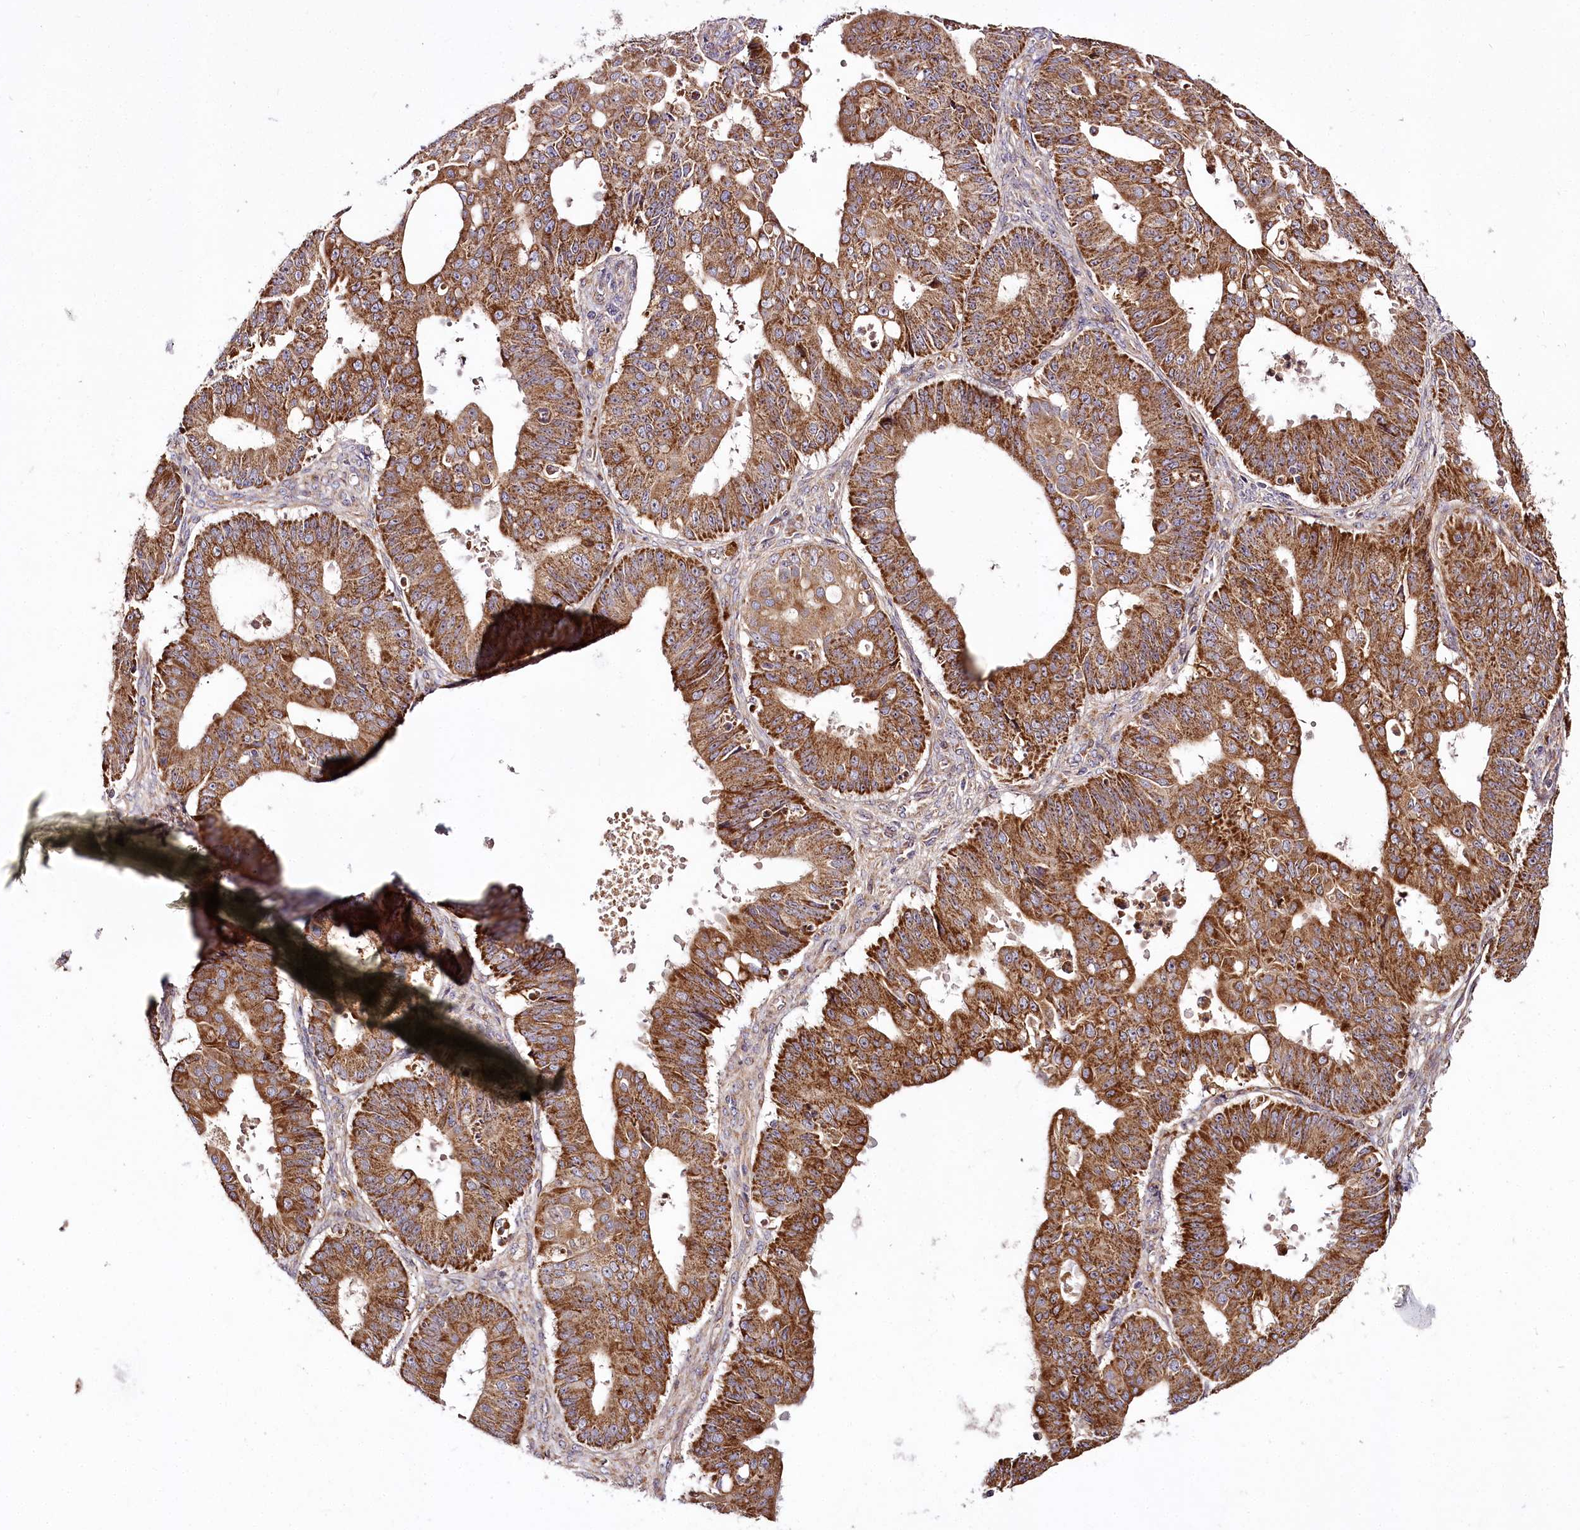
{"staining": {"intensity": "strong", "quantity": ">75%", "location": "cytoplasmic/membranous"}, "tissue": "ovarian cancer", "cell_type": "Tumor cells", "image_type": "cancer", "snomed": [{"axis": "morphology", "description": "Carcinoma, endometroid"}, {"axis": "topography", "description": "Appendix"}, {"axis": "topography", "description": "Ovary"}], "caption": "Ovarian cancer (endometroid carcinoma) stained with a brown dye shows strong cytoplasmic/membranous positive expression in approximately >75% of tumor cells.", "gene": "RAB7A", "patient": {"sex": "female", "age": 42}}